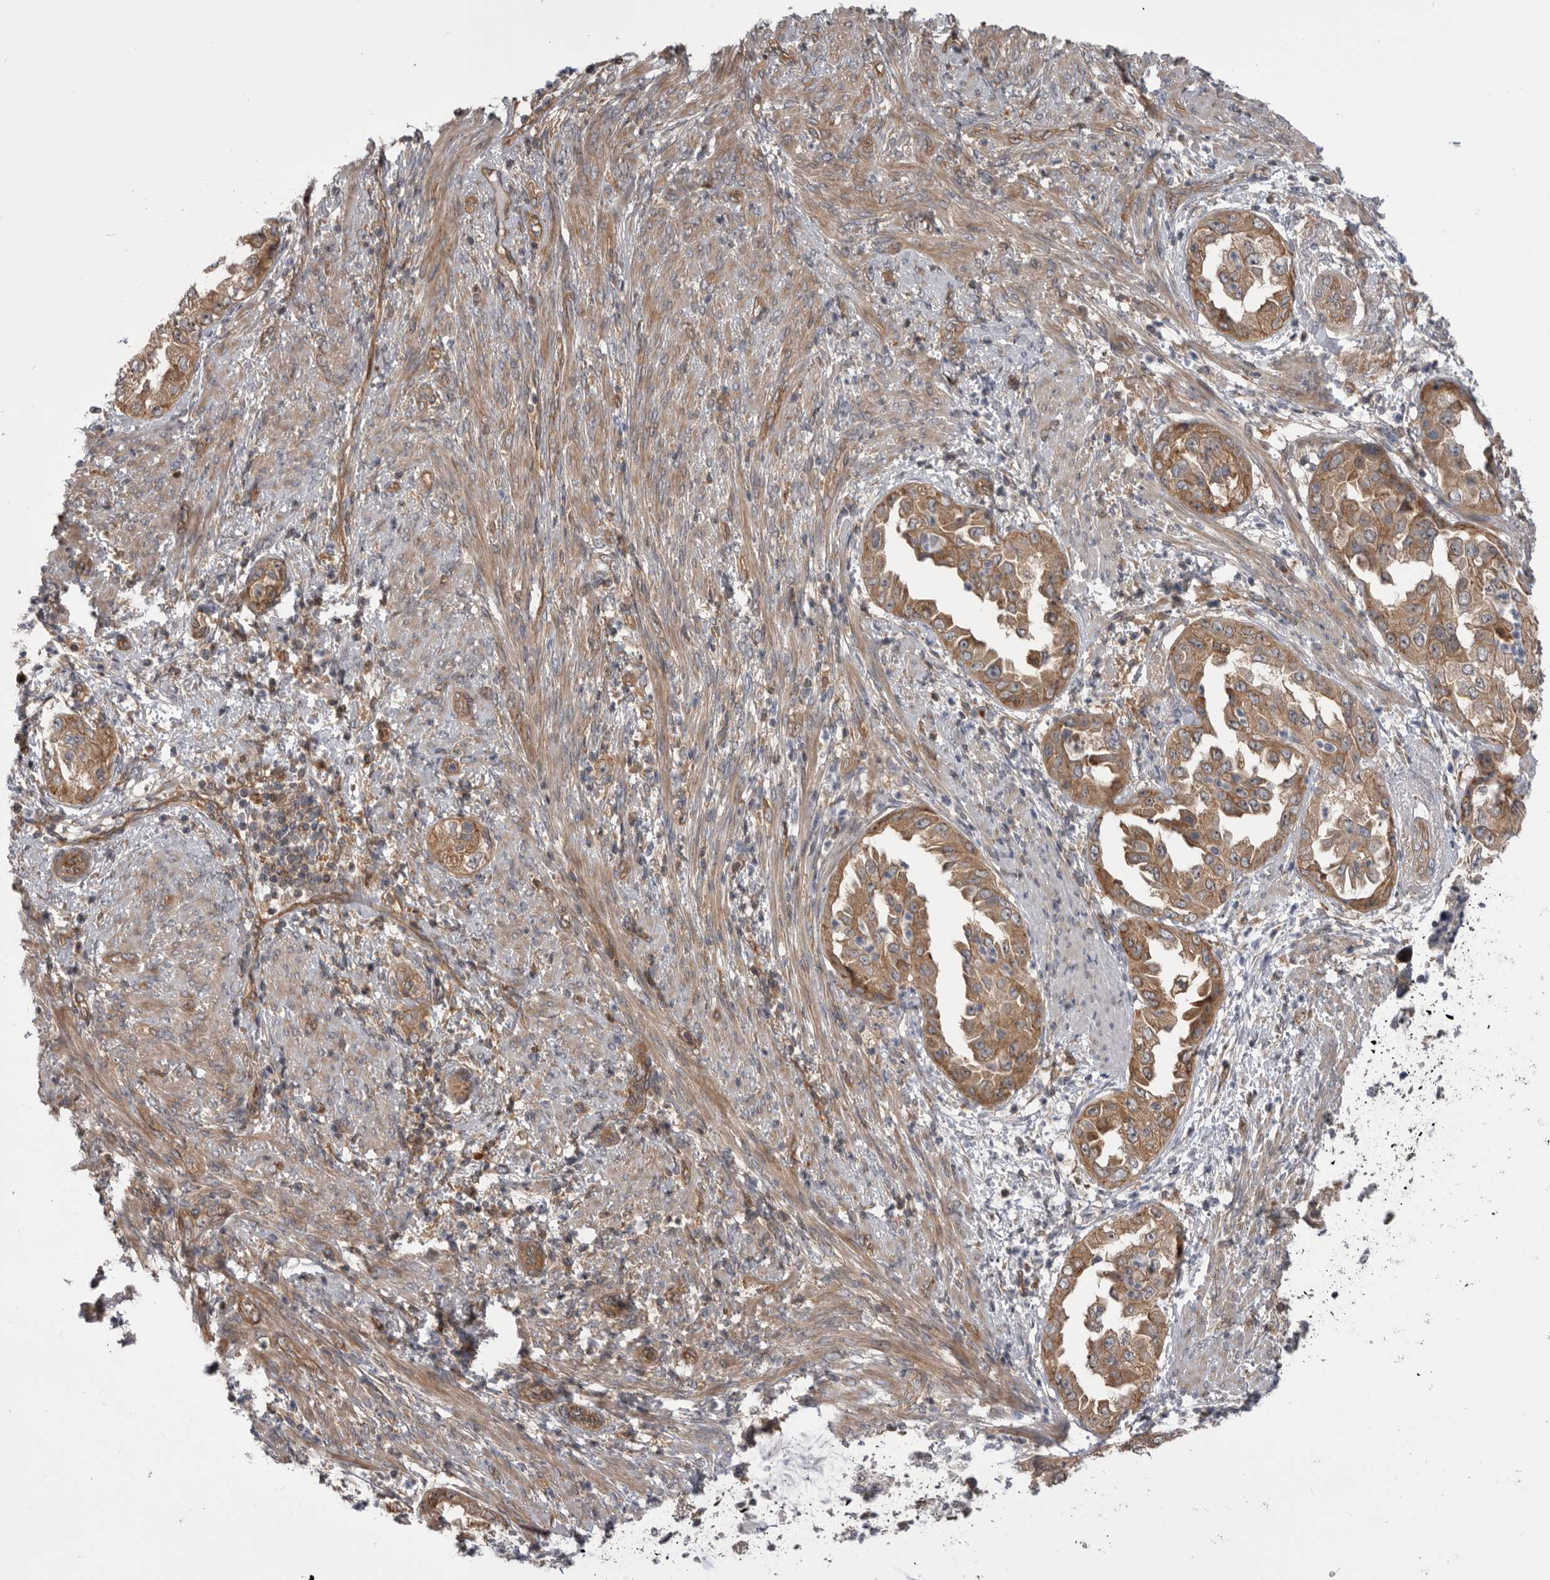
{"staining": {"intensity": "moderate", "quantity": ">75%", "location": "cytoplasmic/membranous"}, "tissue": "endometrial cancer", "cell_type": "Tumor cells", "image_type": "cancer", "snomed": [{"axis": "morphology", "description": "Adenocarcinoma, NOS"}, {"axis": "topography", "description": "Endometrium"}], "caption": "DAB immunohistochemical staining of human endometrial cancer (adenocarcinoma) reveals moderate cytoplasmic/membranous protein positivity in approximately >75% of tumor cells. (Brightfield microscopy of DAB IHC at high magnification).", "gene": "RAB3GAP2", "patient": {"sex": "female", "age": 85}}